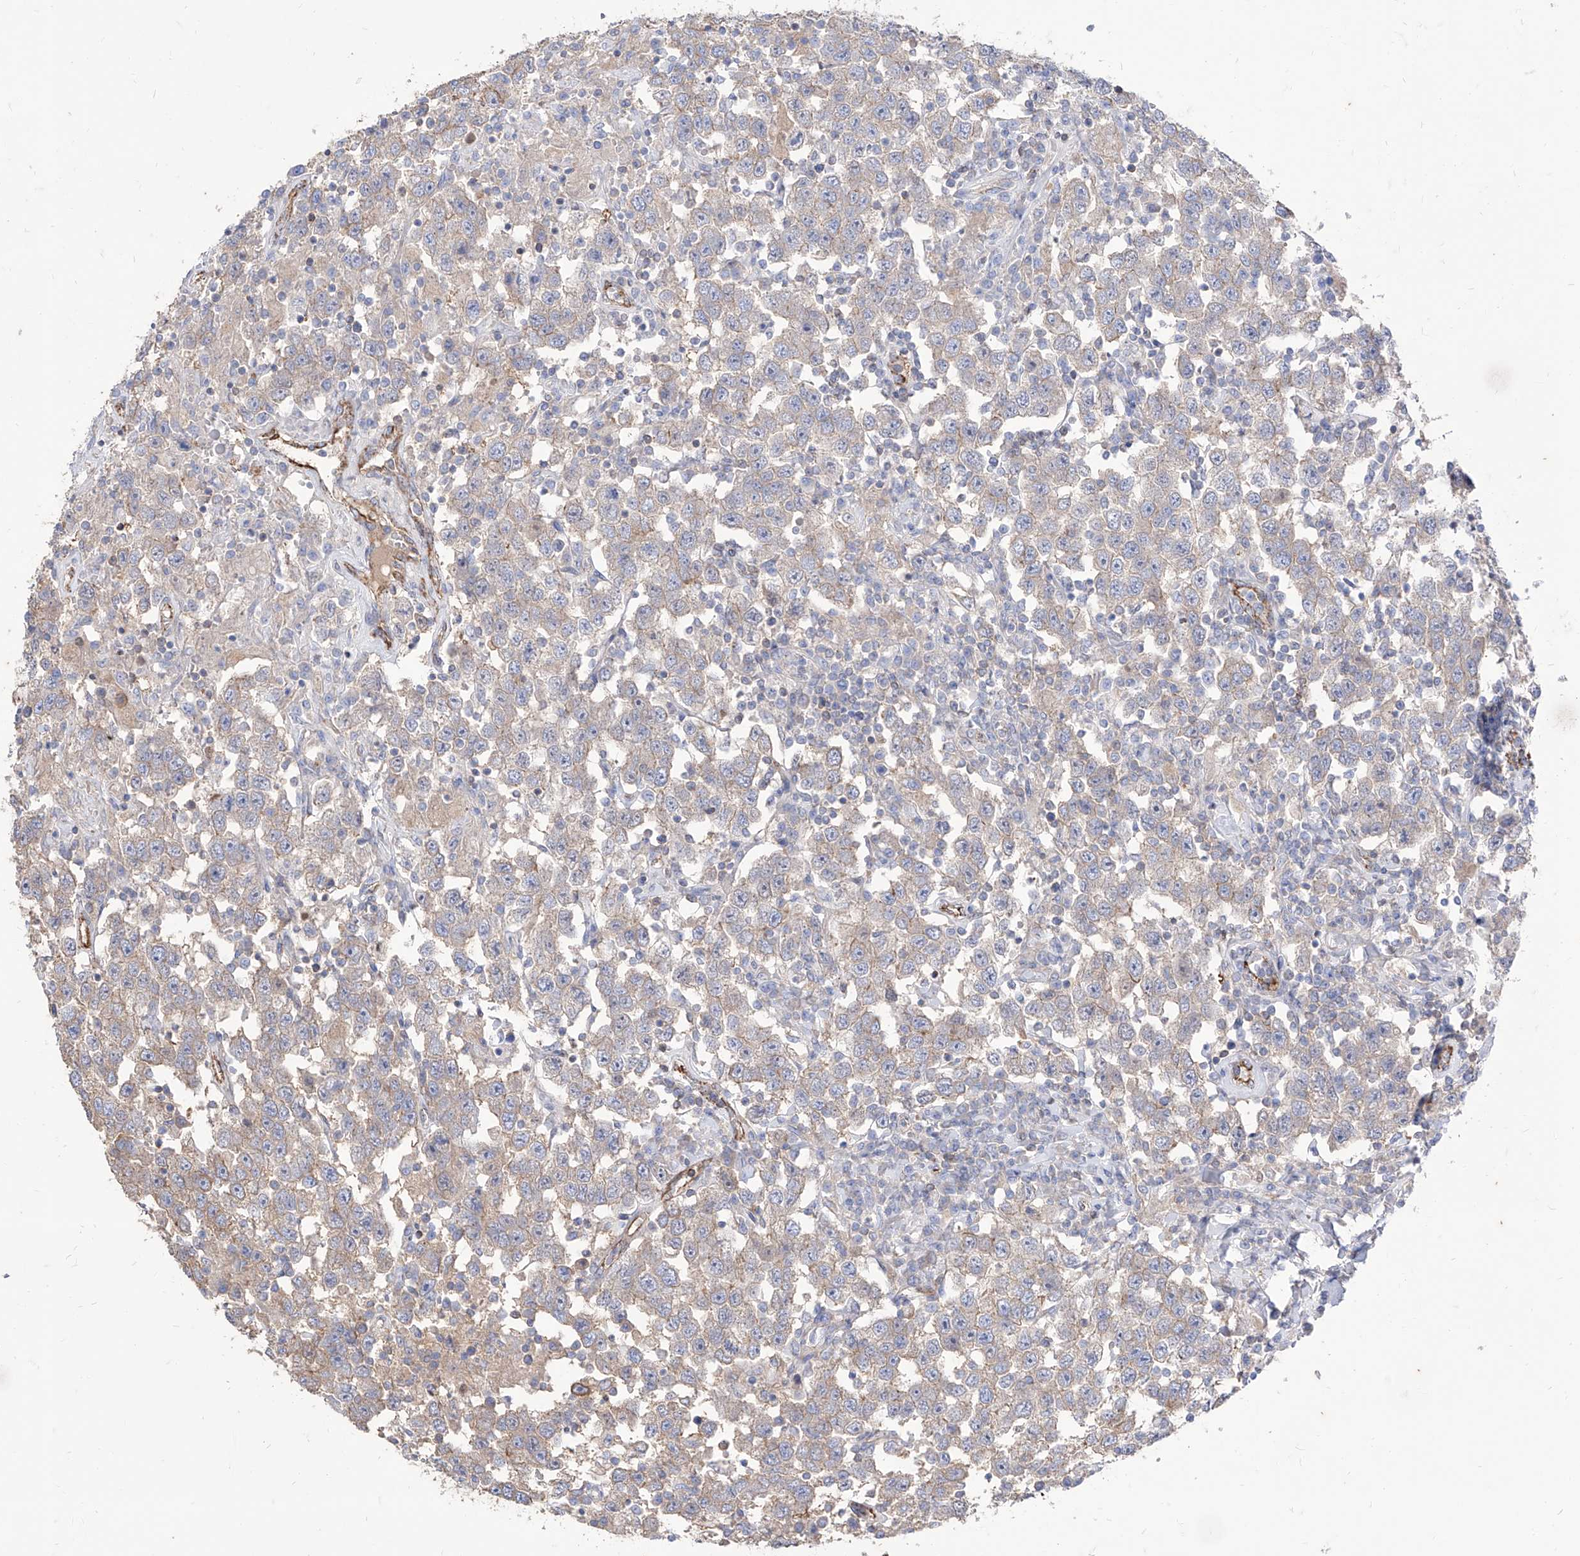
{"staining": {"intensity": "weak", "quantity": "<25%", "location": "cytoplasmic/membranous"}, "tissue": "testis cancer", "cell_type": "Tumor cells", "image_type": "cancer", "snomed": [{"axis": "morphology", "description": "Seminoma, NOS"}, {"axis": "topography", "description": "Testis"}], "caption": "Protein analysis of testis cancer reveals no significant expression in tumor cells.", "gene": "C1orf74", "patient": {"sex": "male", "age": 41}}